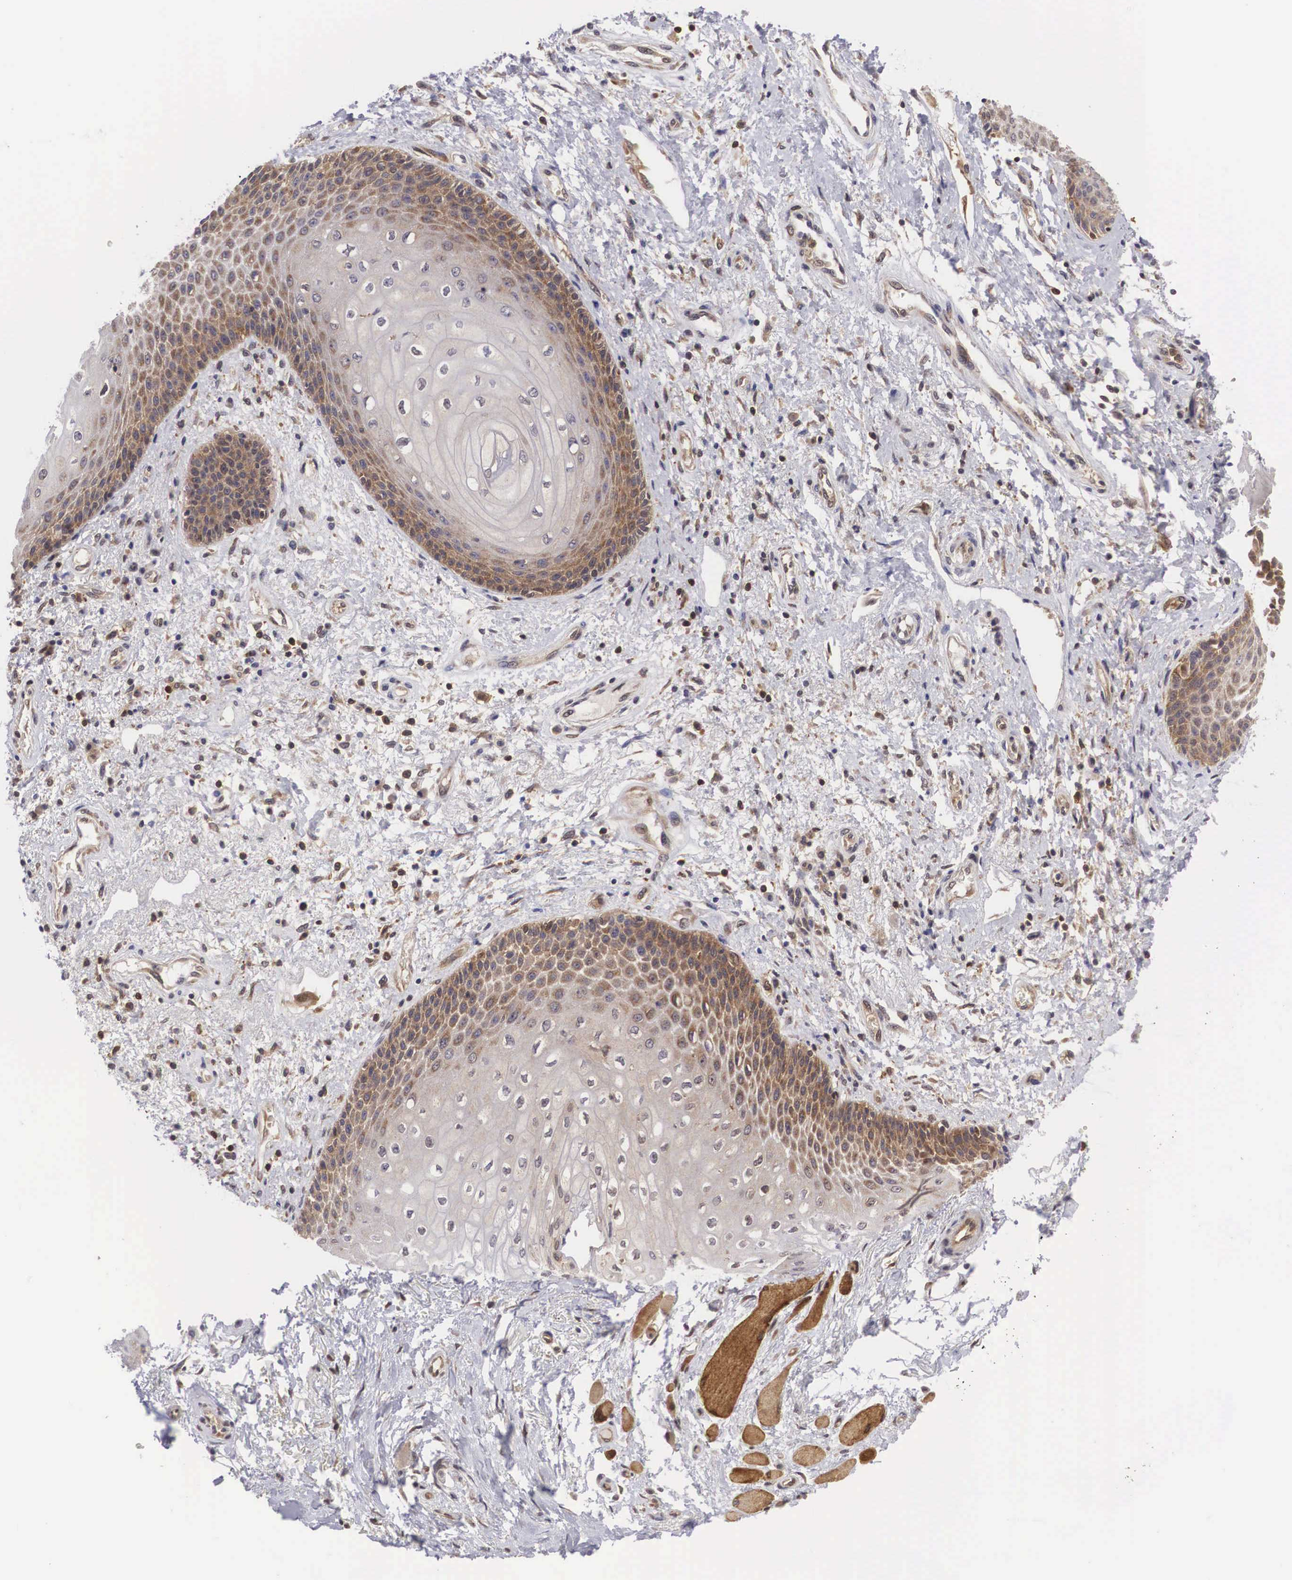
{"staining": {"intensity": "strong", "quantity": ">75%", "location": "cytoplasmic/membranous,nuclear"}, "tissue": "skin", "cell_type": "Epidermal cells", "image_type": "normal", "snomed": [{"axis": "morphology", "description": "Normal tissue, NOS"}, {"axis": "topography", "description": "Anal"}], "caption": "The photomicrograph displays immunohistochemical staining of normal skin. There is strong cytoplasmic/membranous,nuclear staining is seen in approximately >75% of epidermal cells.", "gene": "ADSL", "patient": {"sex": "female", "age": 46}}